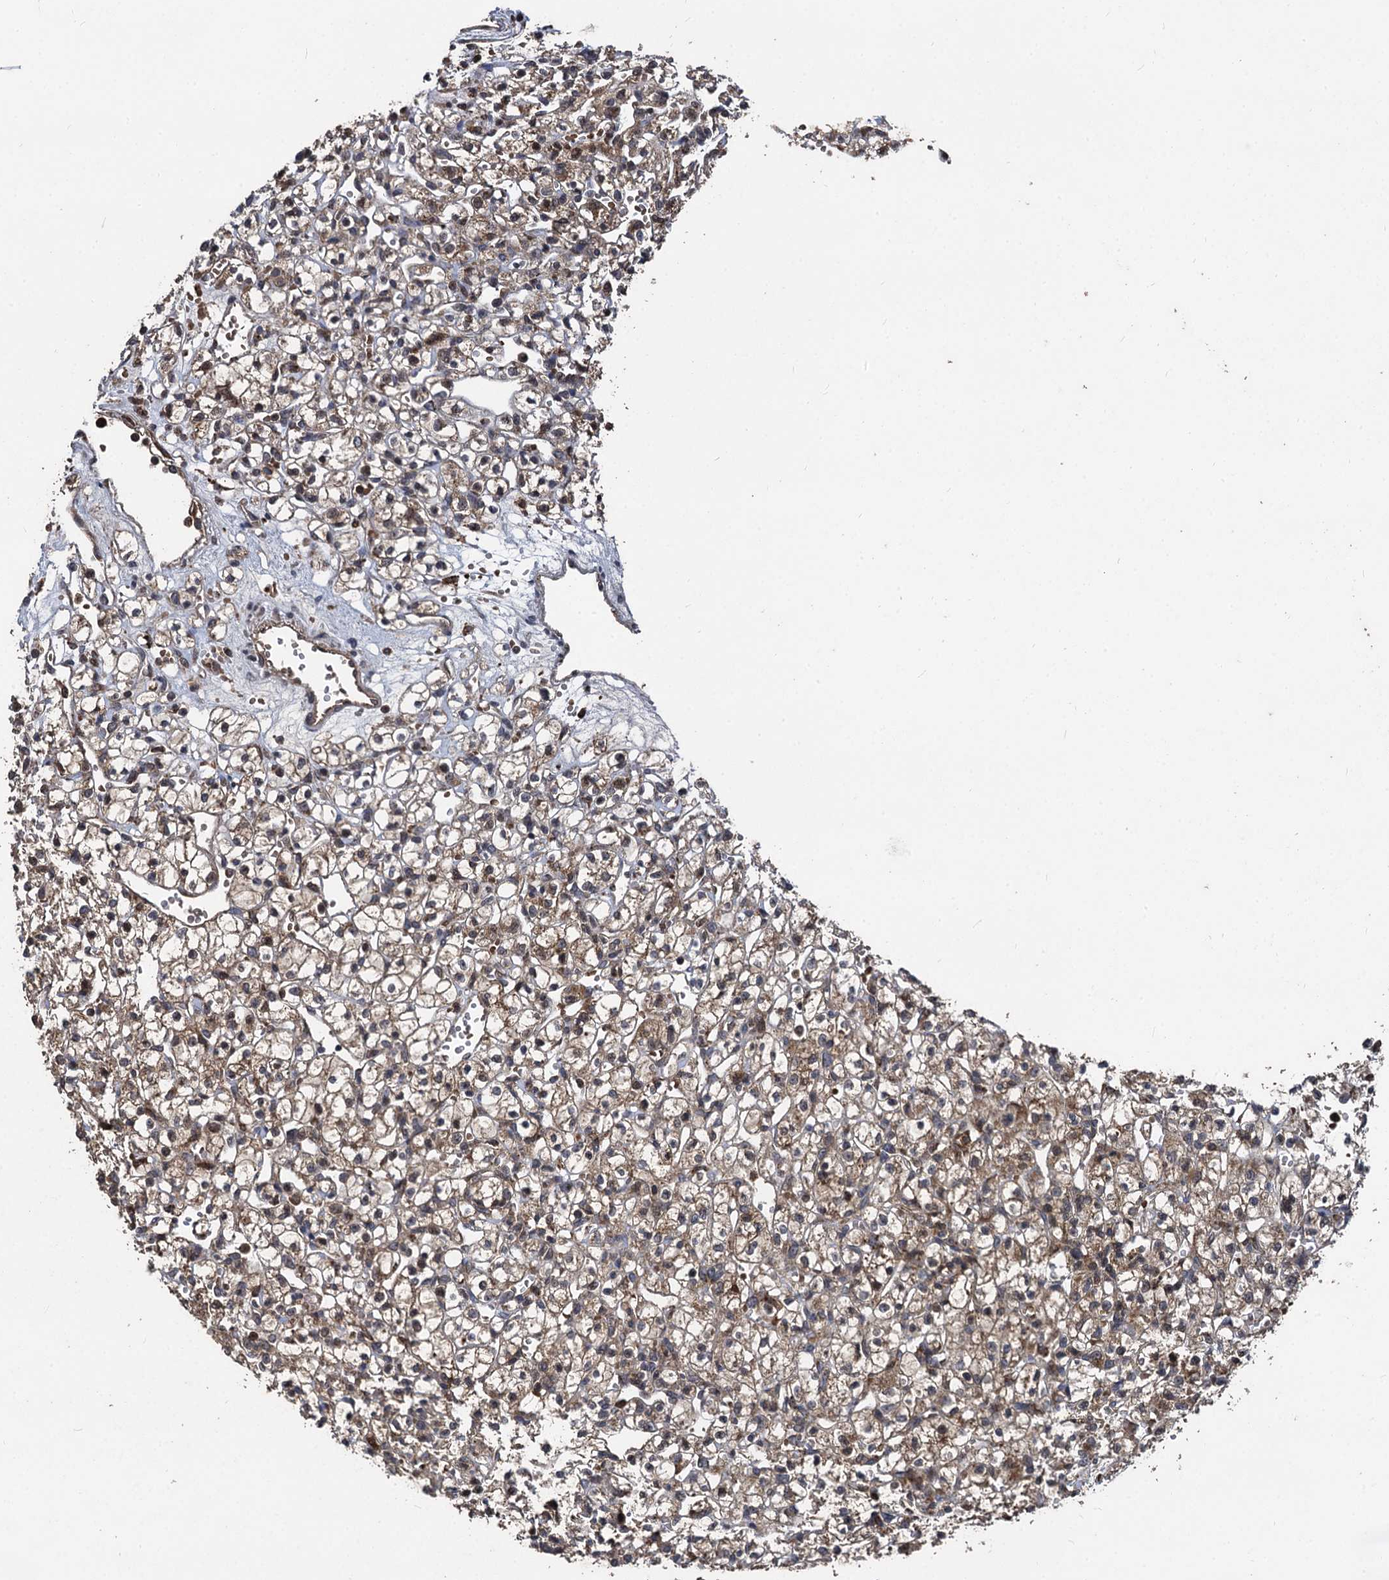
{"staining": {"intensity": "moderate", "quantity": ">75%", "location": "cytoplasmic/membranous"}, "tissue": "renal cancer", "cell_type": "Tumor cells", "image_type": "cancer", "snomed": [{"axis": "morphology", "description": "Adenocarcinoma, NOS"}, {"axis": "topography", "description": "Kidney"}], "caption": "Immunohistochemistry (IHC) micrograph of renal adenocarcinoma stained for a protein (brown), which shows medium levels of moderate cytoplasmic/membranous expression in approximately >75% of tumor cells.", "gene": "BCL2L2", "patient": {"sex": "female", "age": 59}}